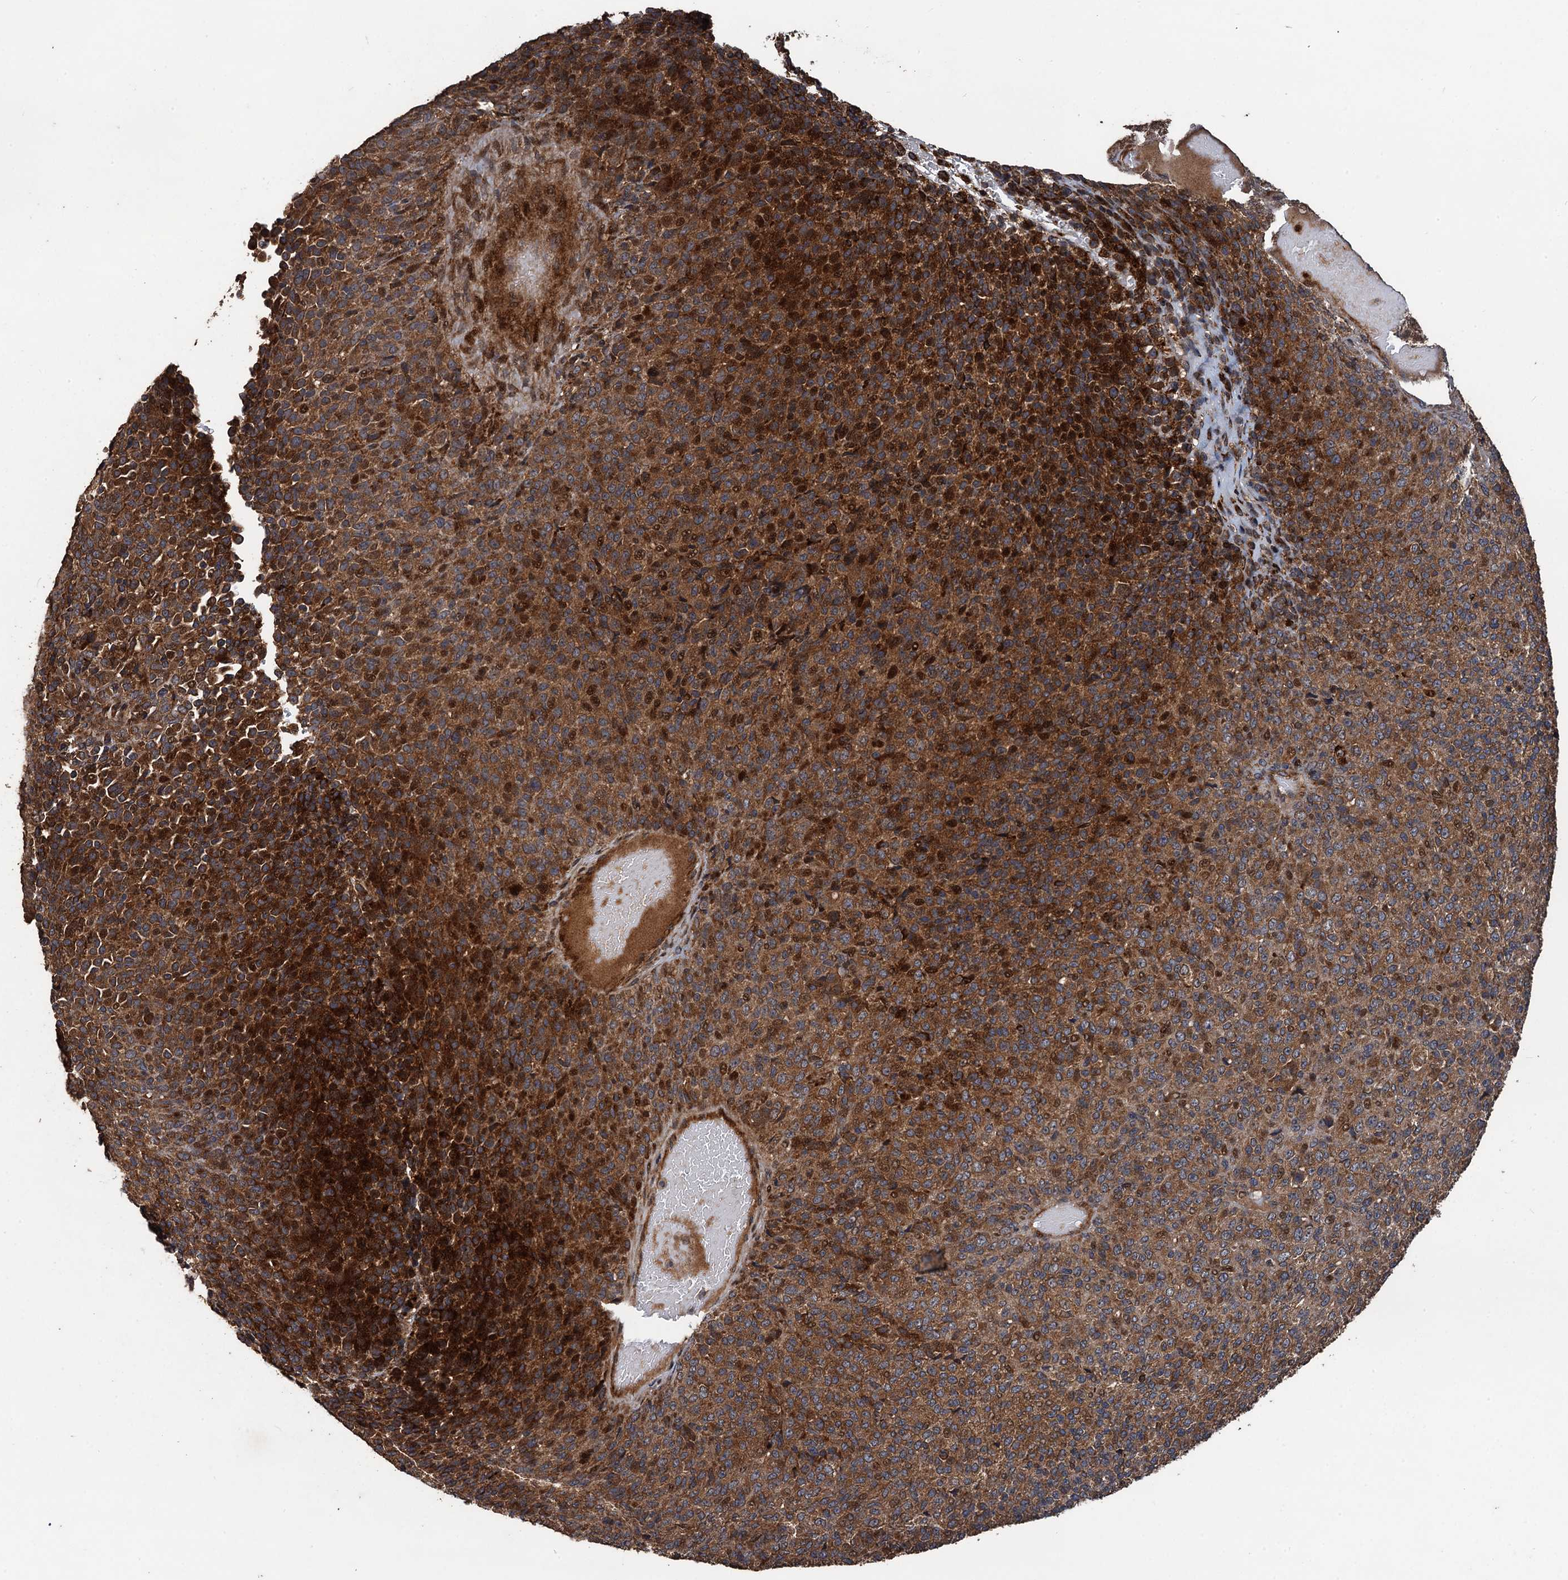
{"staining": {"intensity": "moderate", "quantity": ">75%", "location": "cytoplasmic/membranous,nuclear"}, "tissue": "melanoma", "cell_type": "Tumor cells", "image_type": "cancer", "snomed": [{"axis": "morphology", "description": "Malignant melanoma, Metastatic site"}, {"axis": "topography", "description": "Brain"}], "caption": "IHC (DAB (3,3'-diaminobenzidine)) staining of human malignant melanoma (metastatic site) displays moderate cytoplasmic/membranous and nuclear protein positivity in about >75% of tumor cells.", "gene": "TMEM39B", "patient": {"sex": "female", "age": 56}}